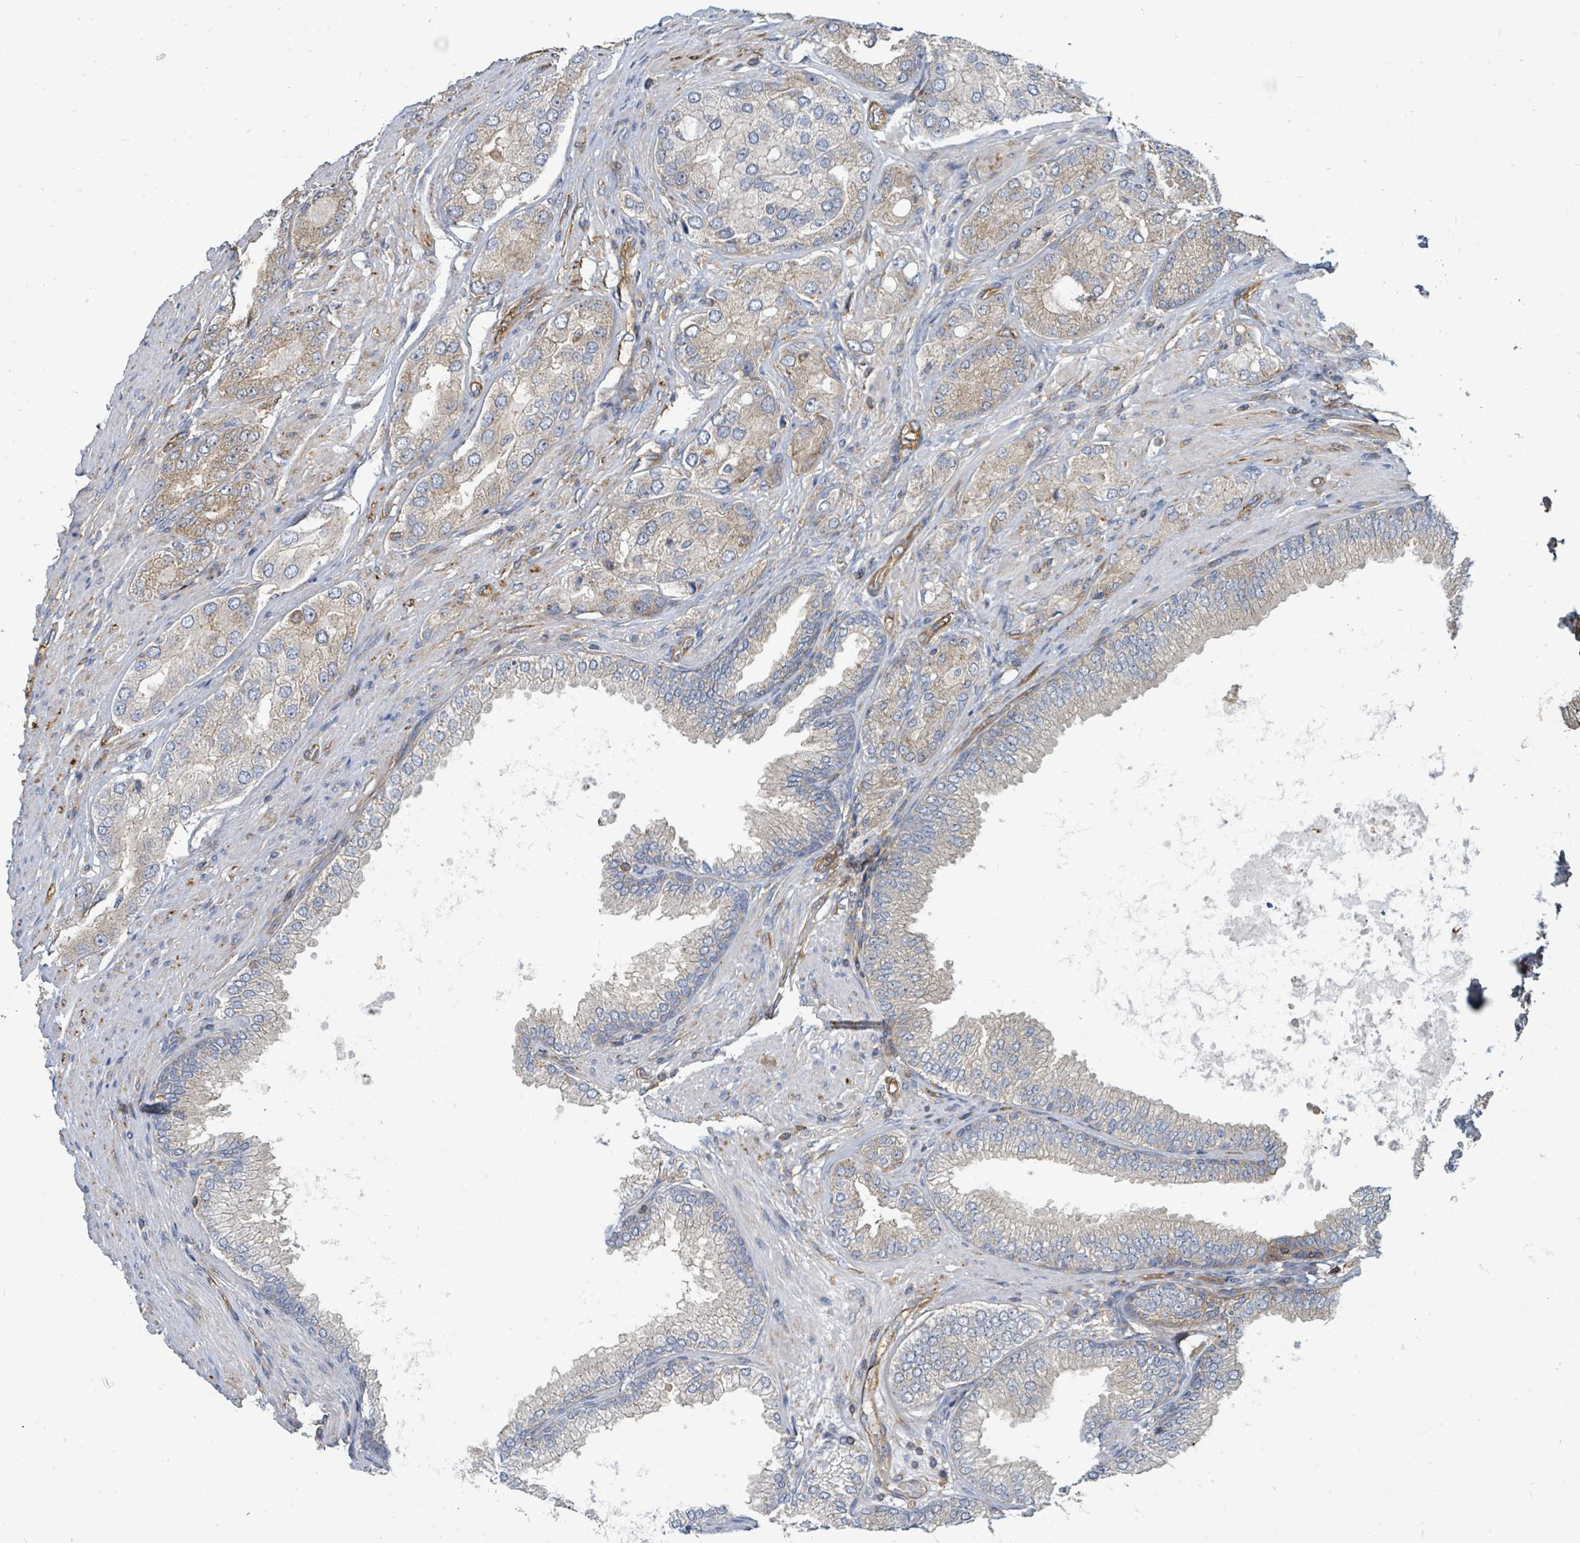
{"staining": {"intensity": "weak", "quantity": ">75%", "location": "cytoplasmic/membranous"}, "tissue": "prostate cancer", "cell_type": "Tumor cells", "image_type": "cancer", "snomed": [{"axis": "morphology", "description": "Adenocarcinoma, High grade"}, {"axis": "topography", "description": "Prostate"}], "caption": "This is a histology image of immunohistochemistry (IHC) staining of high-grade adenocarcinoma (prostate), which shows weak positivity in the cytoplasmic/membranous of tumor cells.", "gene": "BOLA2B", "patient": {"sex": "male", "age": 71}}